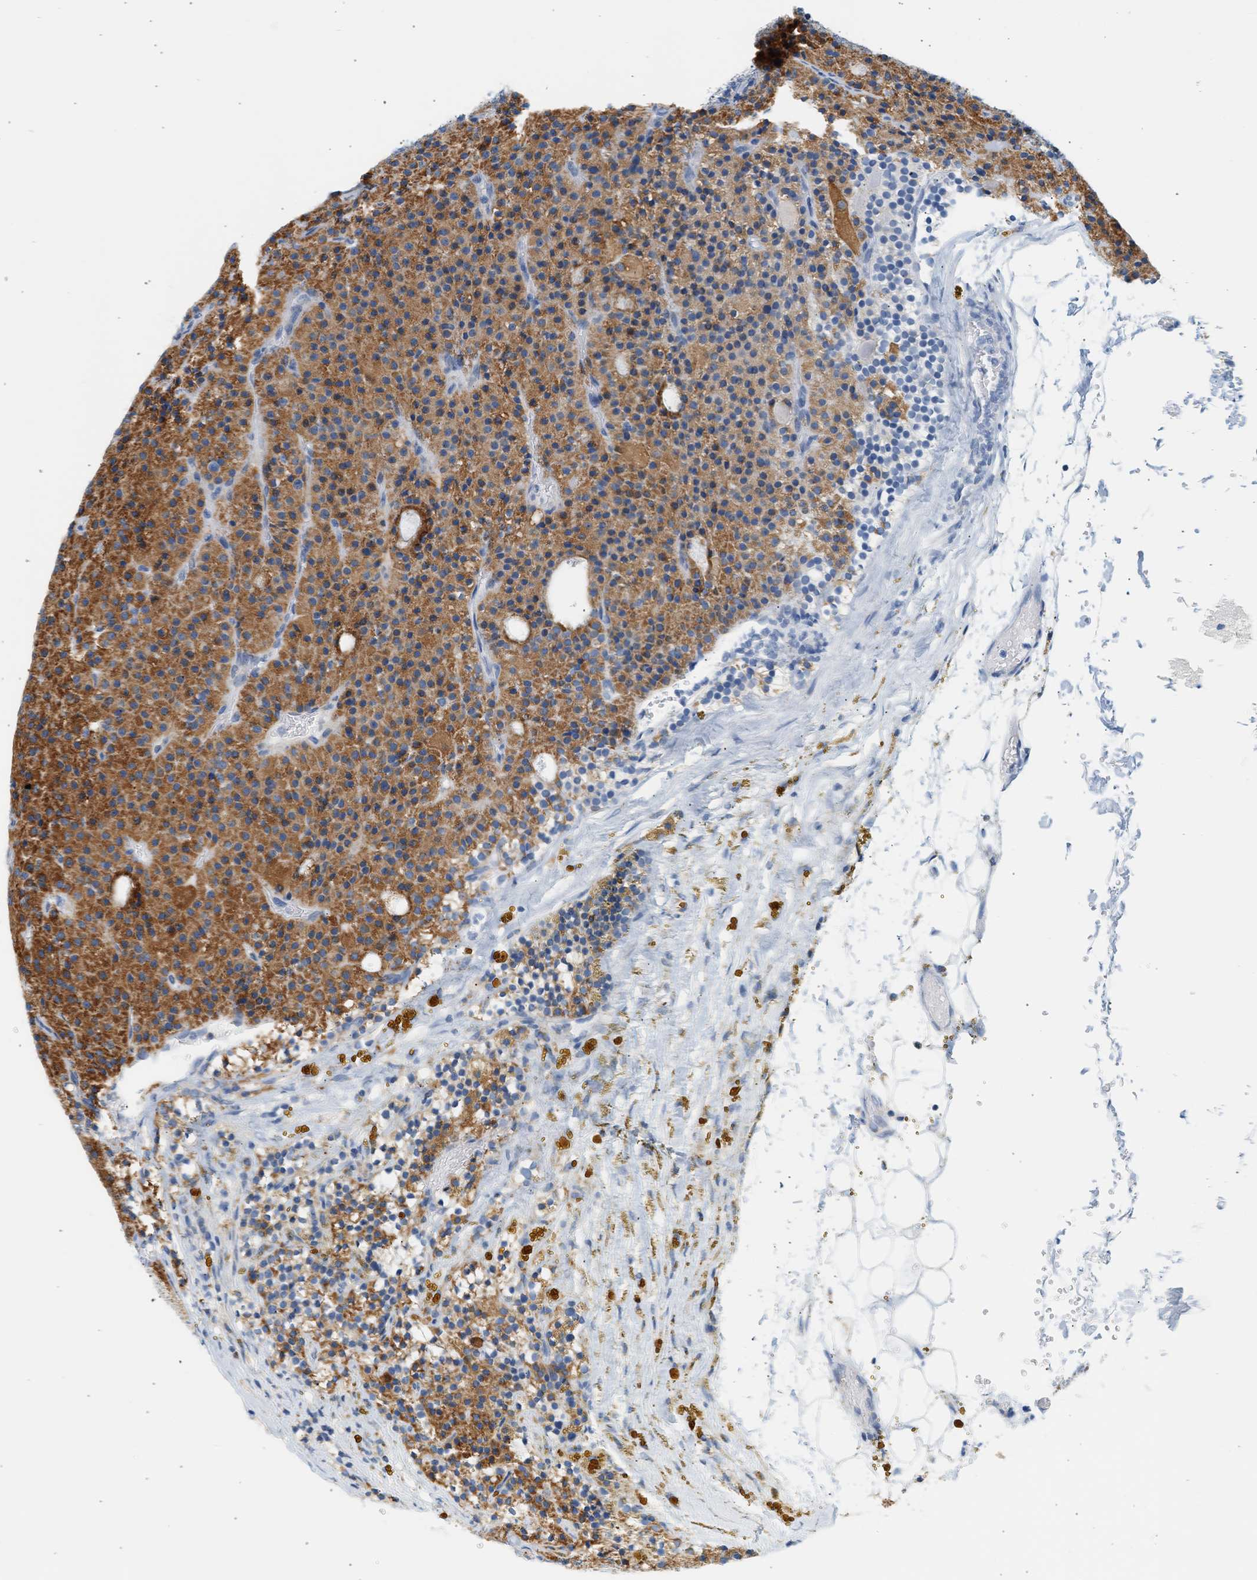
{"staining": {"intensity": "moderate", "quantity": ">75%", "location": "cytoplasmic/membranous"}, "tissue": "parathyroid gland", "cell_type": "Glandular cells", "image_type": "normal", "snomed": [{"axis": "morphology", "description": "Normal tissue, NOS"}, {"axis": "morphology", "description": "Adenoma, NOS"}, {"axis": "topography", "description": "Parathyroid gland"}], "caption": "Normal parathyroid gland was stained to show a protein in brown. There is medium levels of moderate cytoplasmic/membranous staining in about >75% of glandular cells.", "gene": "GRPEL2", "patient": {"sex": "male", "age": 75}}